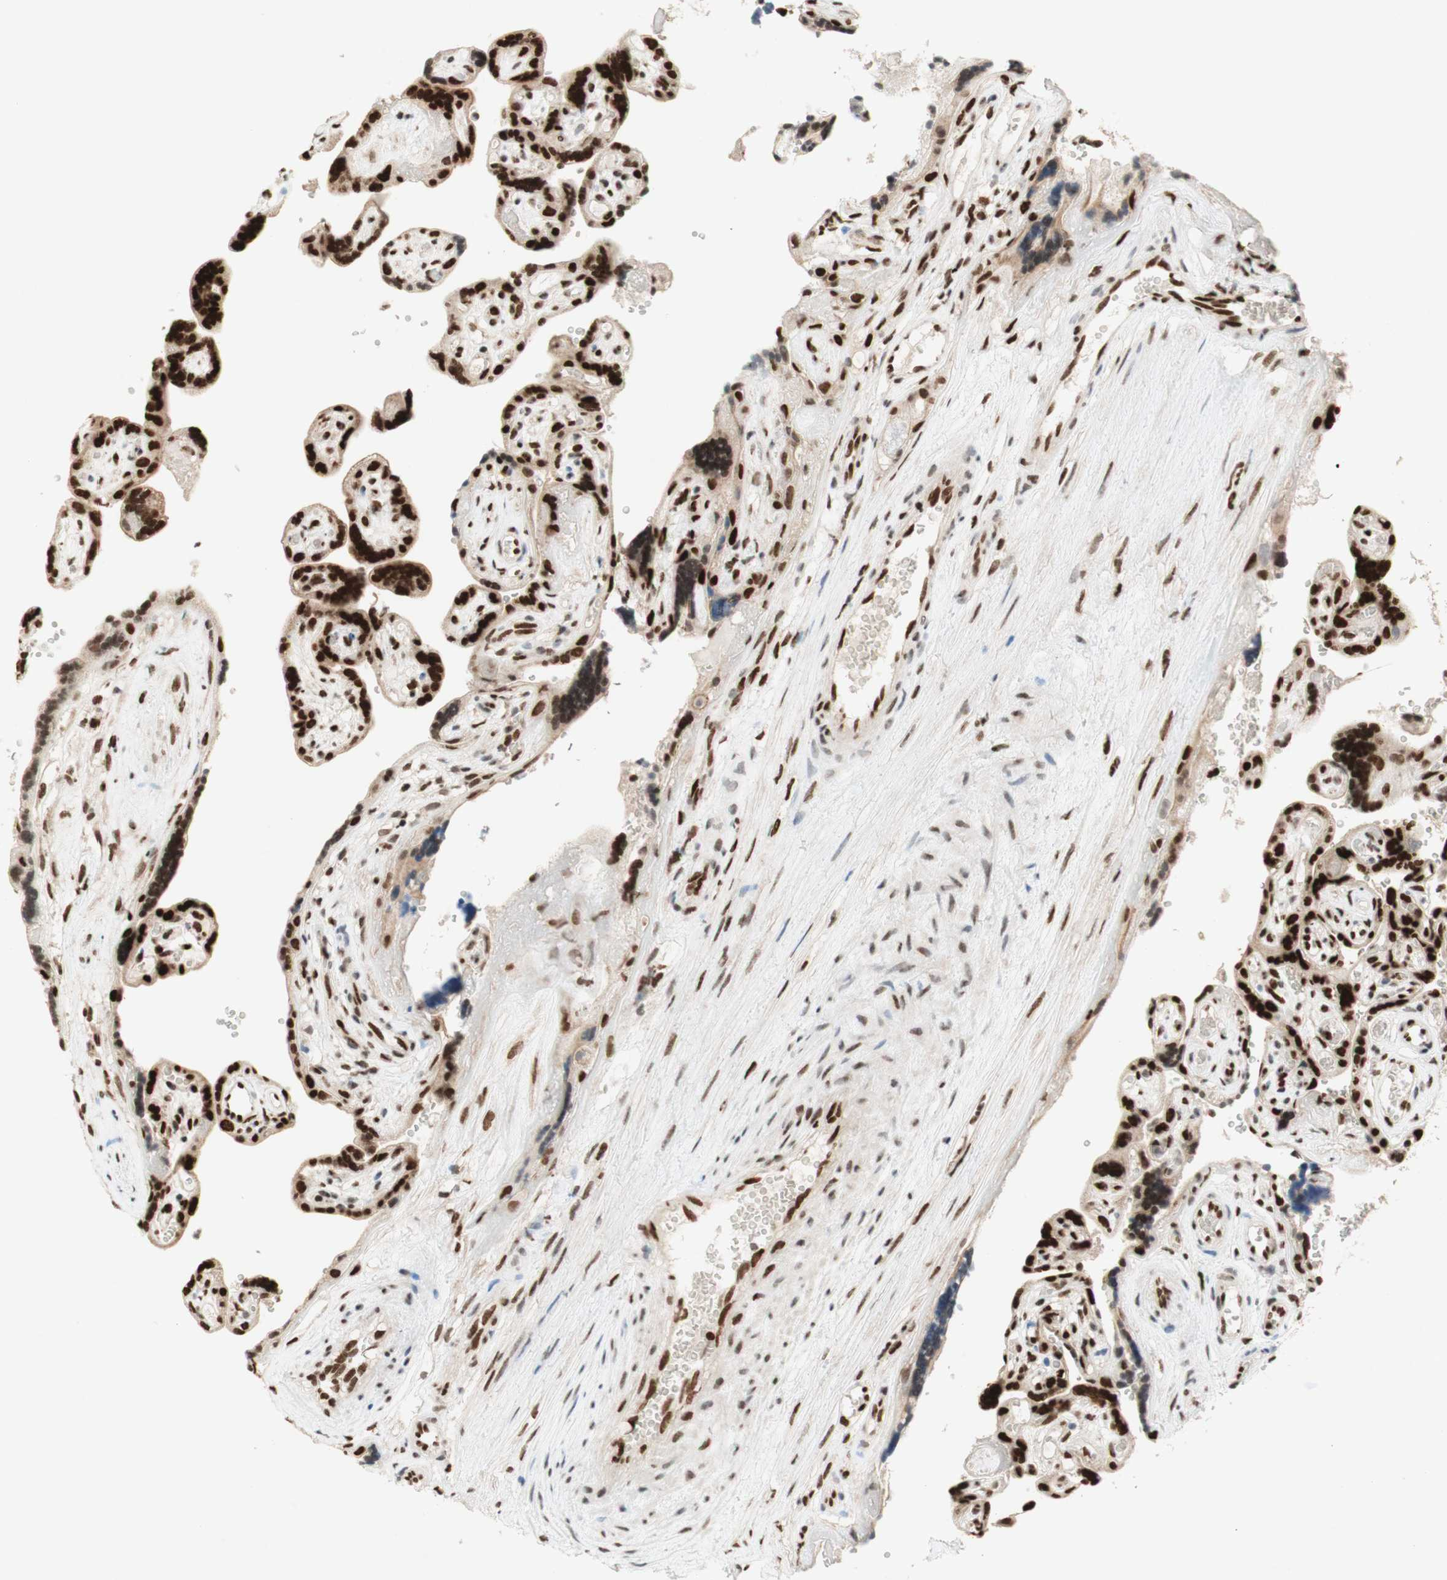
{"staining": {"intensity": "weak", "quantity": "25%-75%", "location": "cytoplasmic/membranous"}, "tissue": "placenta", "cell_type": "Decidual cells", "image_type": "normal", "snomed": [{"axis": "morphology", "description": "Normal tissue, NOS"}, {"axis": "topography", "description": "Placenta"}], "caption": "A photomicrograph of human placenta stained for a protein demonstrates weak cytoplasmic/membranous brown staining in decidual cells. (Stains: DAB (3,3'-diaminobenzidine) in brown, nuclei in blue, Microscopy: brightfield microscopy at high magnification).", "gene": "DNMT3A", "patient": {"sex": "female", "age": 30}}